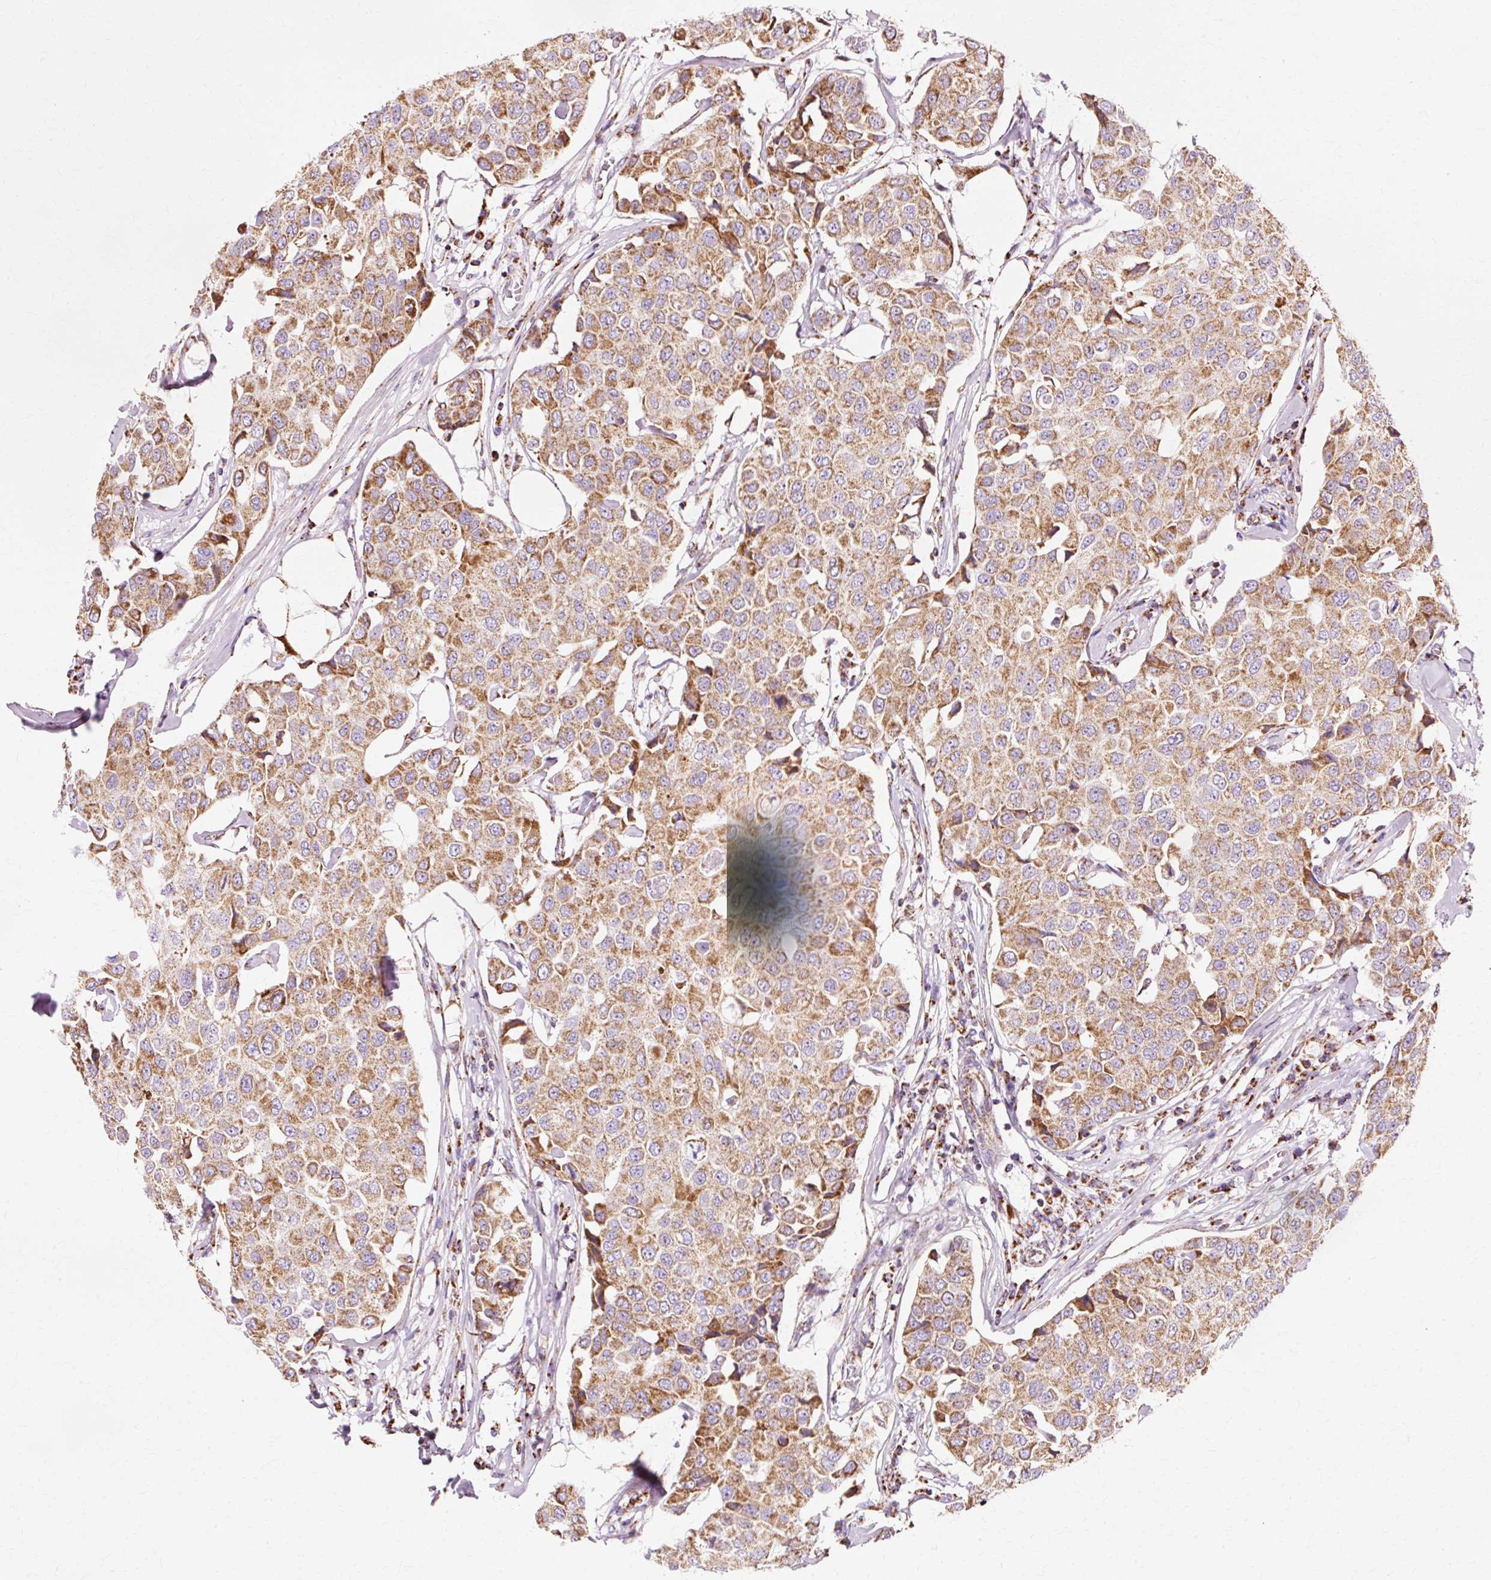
{"staining": {"intensity": "moderate", "quantity": ">75%", "location": "cytoplasmic/membranous"}, "tissue": "breast cancer", "cell_type": "Tumor cells", "image_type": "cancer", "snomed": [{"axis": "morphology", "description": "Duct carcinoma"}, {"axis": "topography", "description": "Breast"}], "caption": "Tumor cells show medium levels of moderate cytoplasmic/membranous positivity in about >75% of cells in human breast infiltrating ductal carcinoma.", "gene": "ATP5PO", "patient": {"sex": "female", "age": 80}}